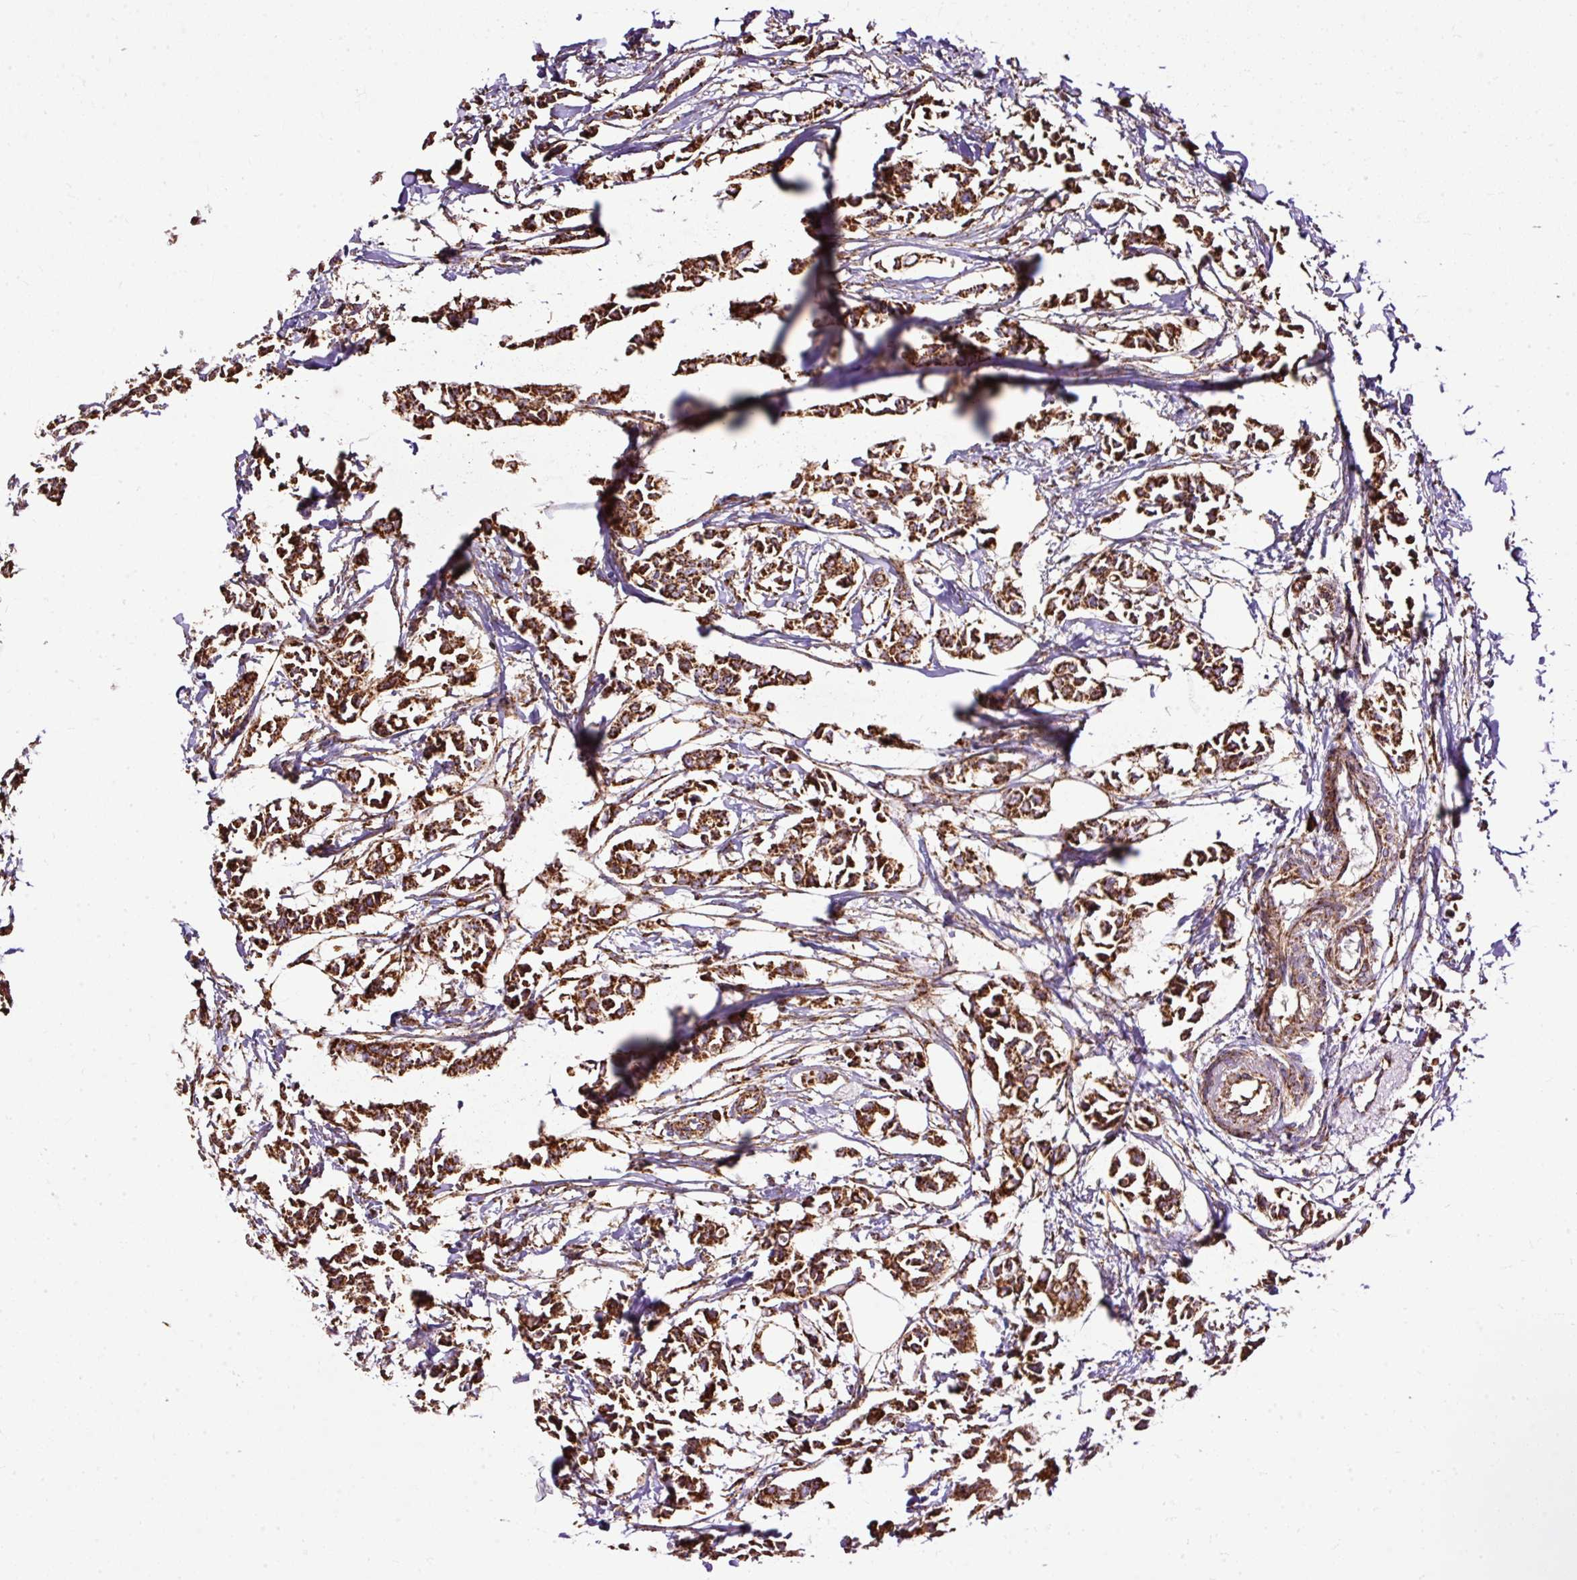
{"staining": {"intensity": "strong", "quantity": ">75%", "location": "cytoplasmic/membranous"}, "tissue": "breast cancer", "cell_type": "Tumor cells", "image_type": "cancer", "snomed": [{"axis": "morphology", "description": "Duct carcinoma"}, {"axis": "topography", "description": "Breast"}], "caption": "Breast cancer (infiltrating ductal carcinoma) stained with immunohistochemistry (IHC) reveals strong cytoplasmic/membranous expression in approximately >75% of tumor cells.", "gene": "KLHL11", "patient": {"sex": "female", "age": 41}}